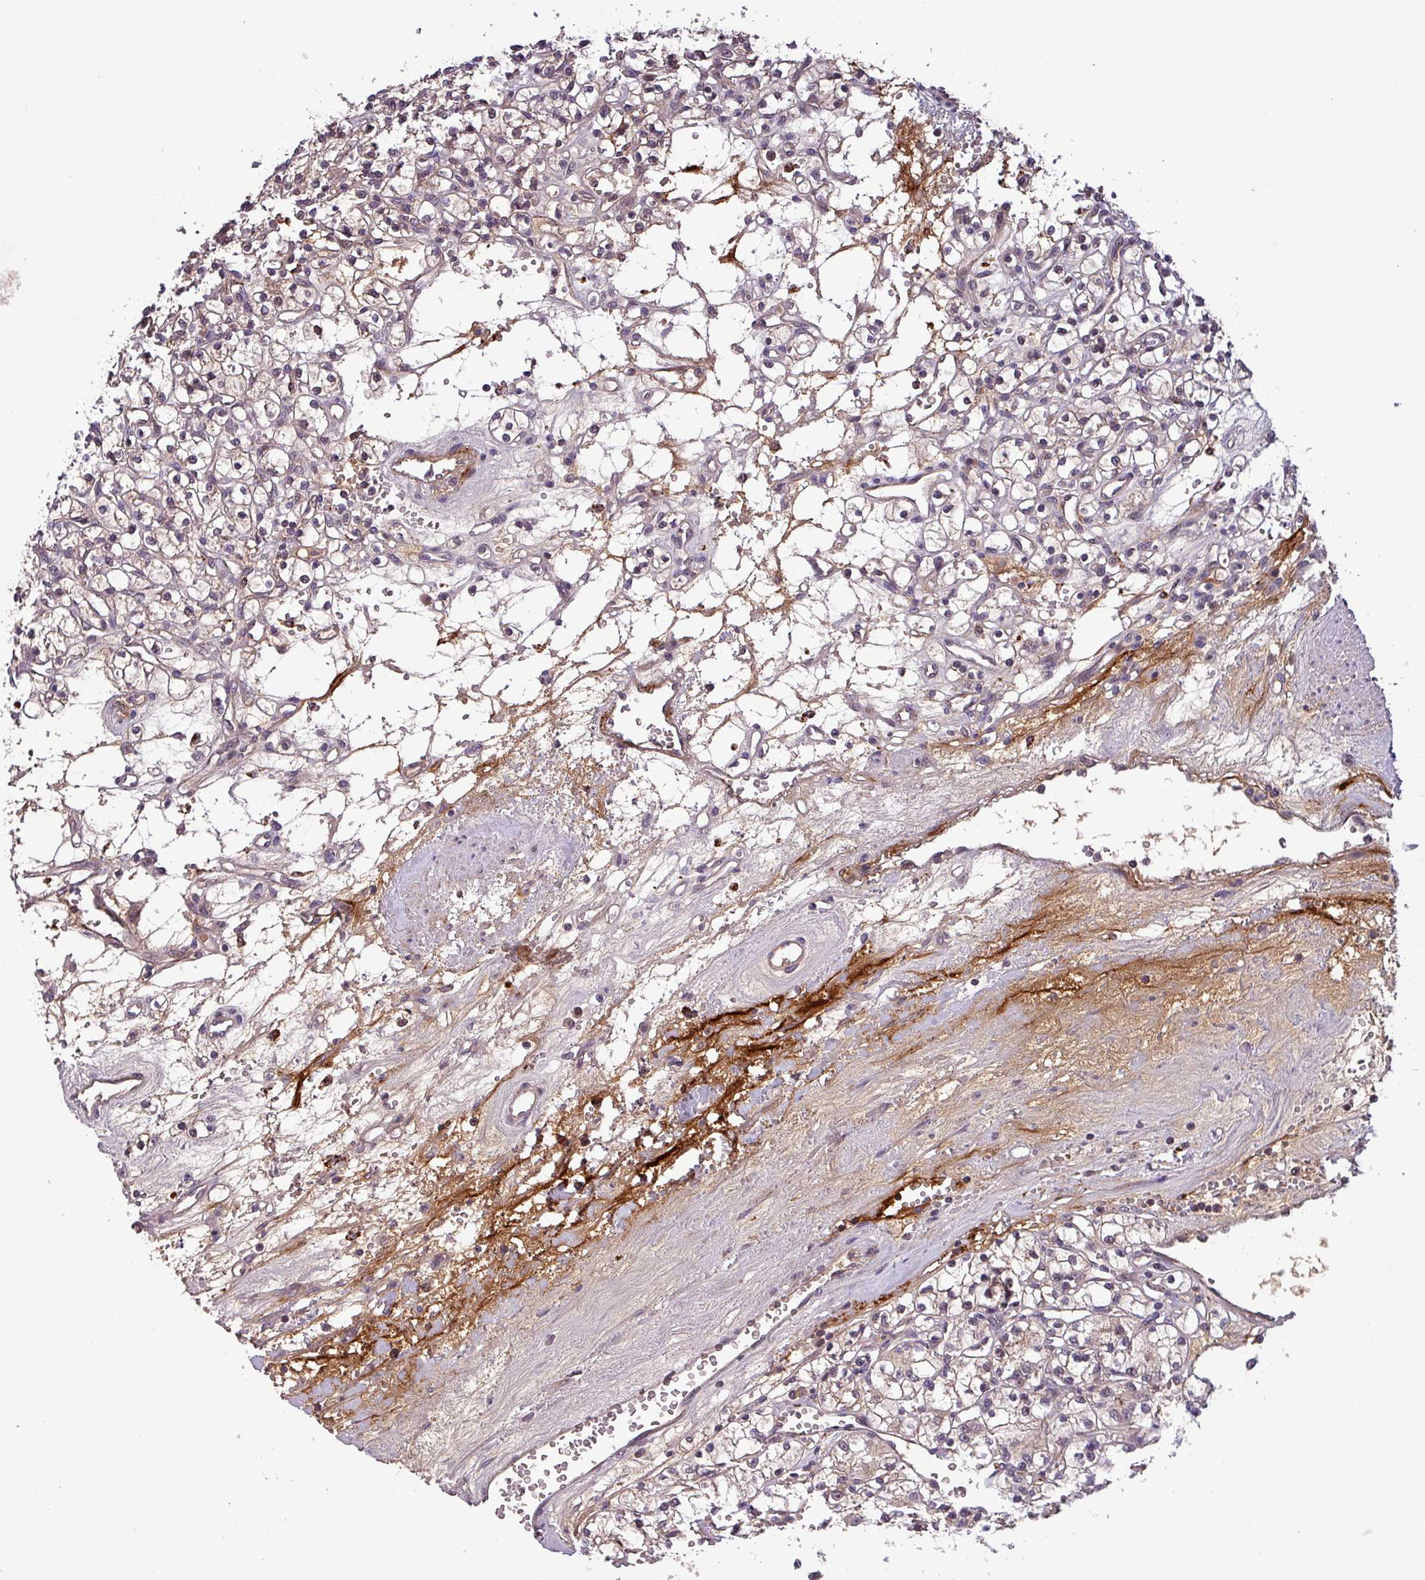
{"staining": {"intensity": "weak", "quantity": "25%-75%", "location": "cytoplasmic/membranous"}, "tissue": "renal cancer", "cell_type": "Tumor cells", "image_type": "cancer", "snomed": [{"axis": "morphology", "description": "Adenocarcinoma, NOS"}, {"axis": "topography", "description": "Kidney"}], "caption": "Human renal cancer (adenocarcinoma) stained for a protein (brown) reveals weak cytoplasmic/membranous positive expression in approximately 25%-75% of tumor cells.", "gene": "PUS1", "patient": {"sex": "female", "age": 59}}